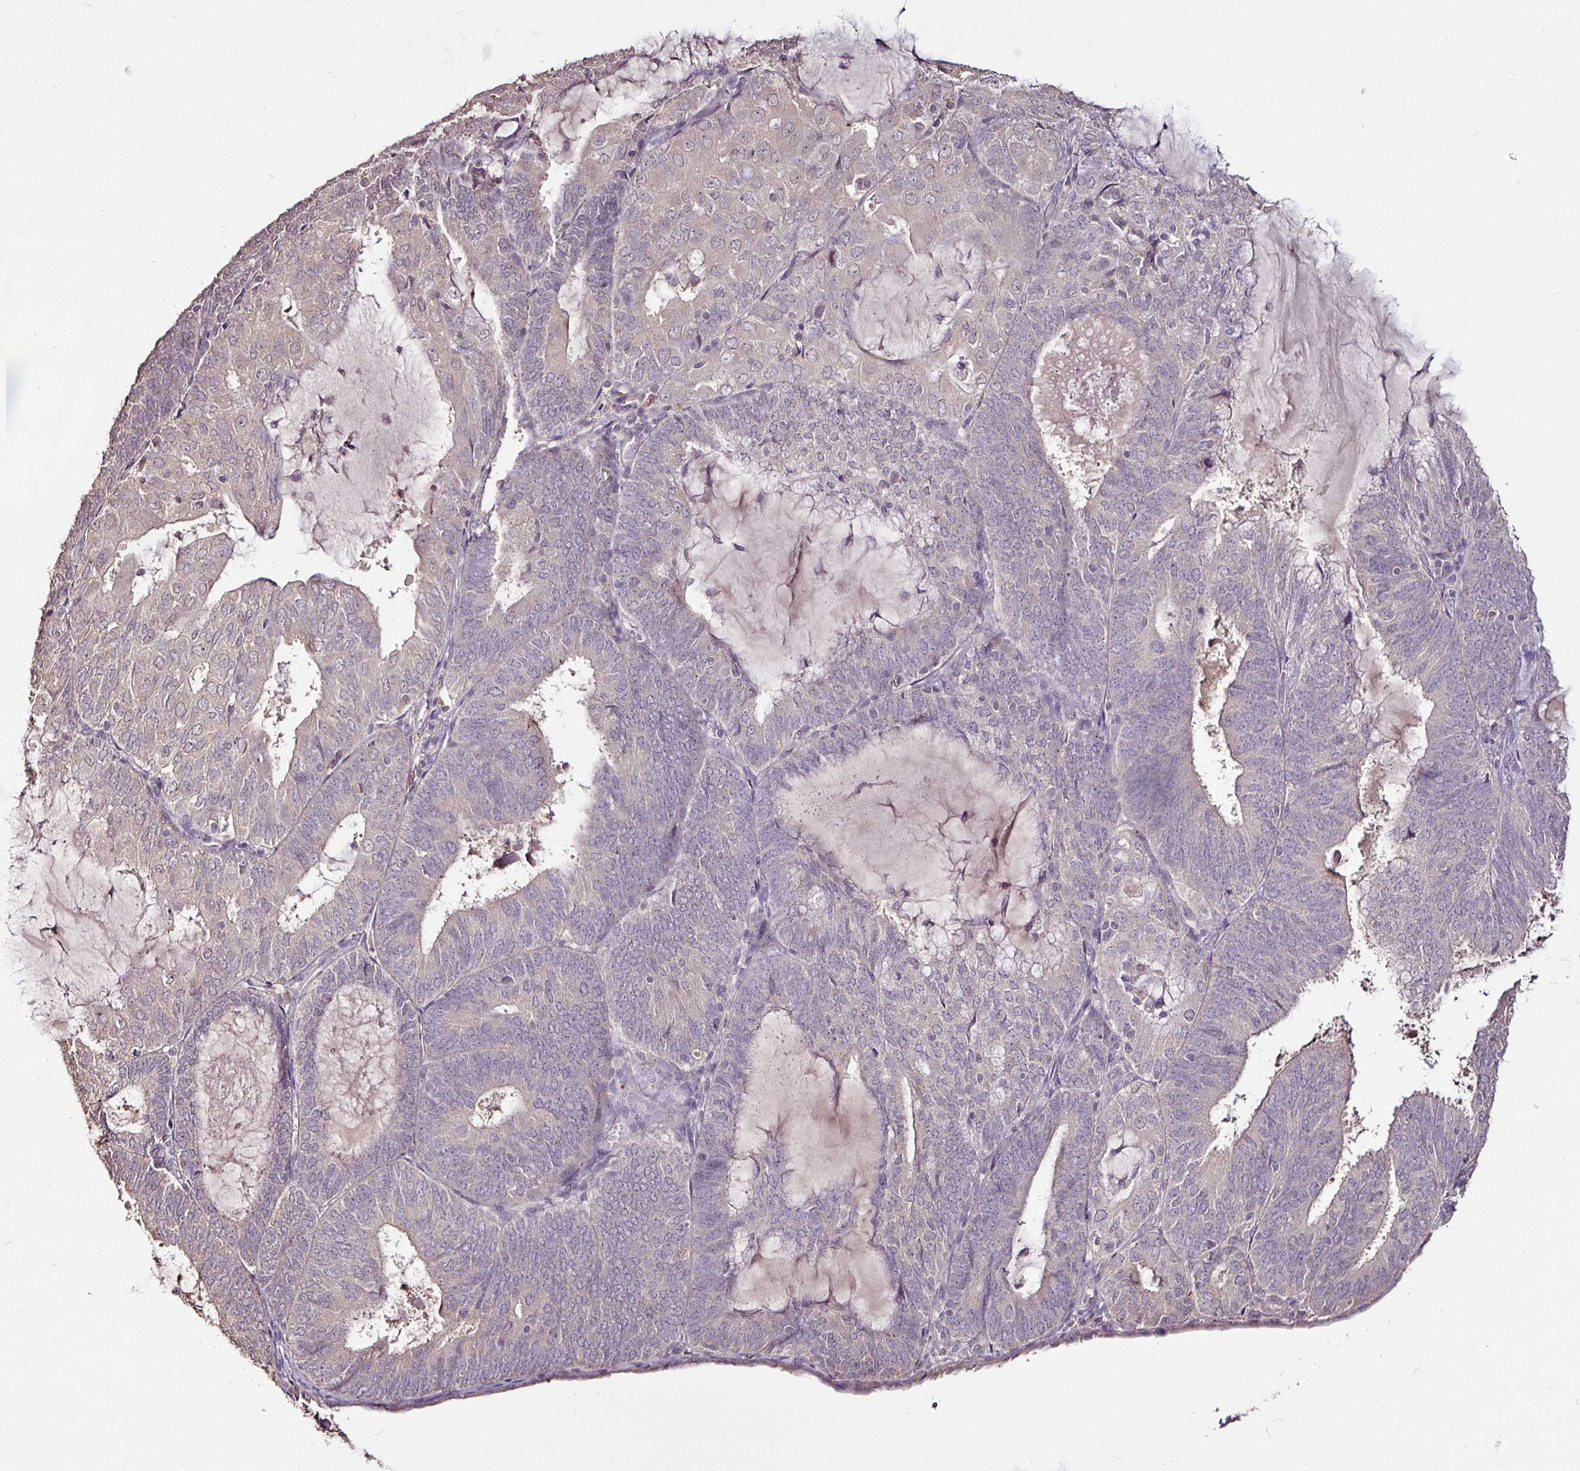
{"staining": {"intensity": "negative", "quantity": "none", "location": "none"}, "tissue": "endometrial cancer", "cell_type": "Tumor cells", "image_type": "cancer", "snomed": [{"axis": "morphology", "description": "Adenocarcinoma, NOS"}, {"axis": "topography", "description": "Endometrium"}], "caption": "A high-resolution histopathology image shows IHC staining of endometrial cancer, which displays no significant positivity in tumor cells. (Stains: DAB (3,3'-diaminobenzidine) IHC with hematoxylin counter stain, Microscopy: brightfield microscopy at high magnification).", "gene": "RPL38", "patient": {"sex": "female", "age": 81}}